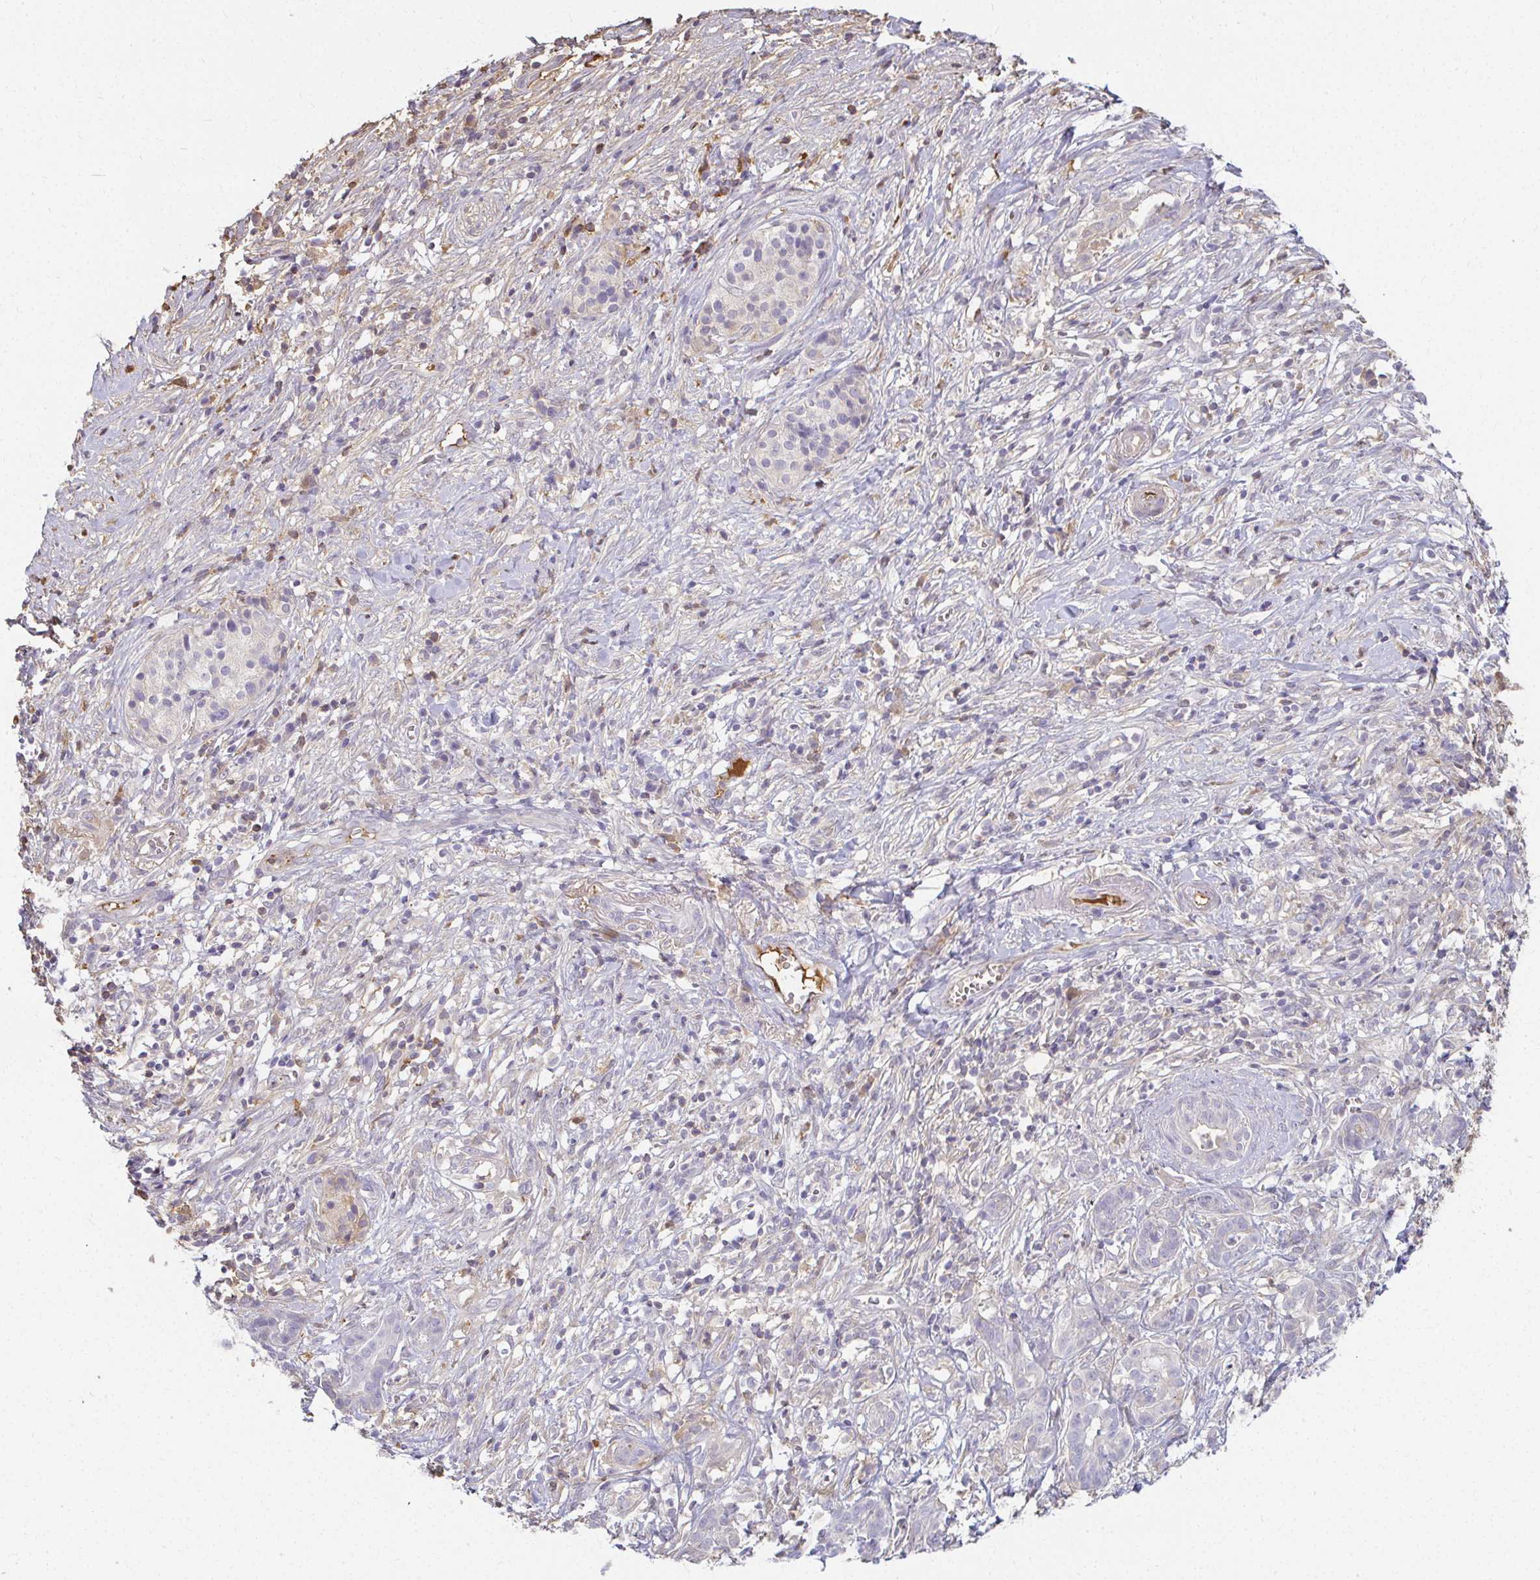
{"staining": {"intensity": "negative", "quantity": "none", "location": "none"}, "tissue": "pancreatic cancer", "cell_type": "Tumor cells", "image_type": "cancer", "snomed": [{"axis": "morphology", "description": "Adenocarcinoma, NOS"}, {"axis": "topography", "description": "Pancreas"}], "caption": "Histopathology image shows no protein expression in tumor cells of pancreatic cancer tissue.", "gene": "LOXL4", "patient": {"sex": "male", "age": 61}}